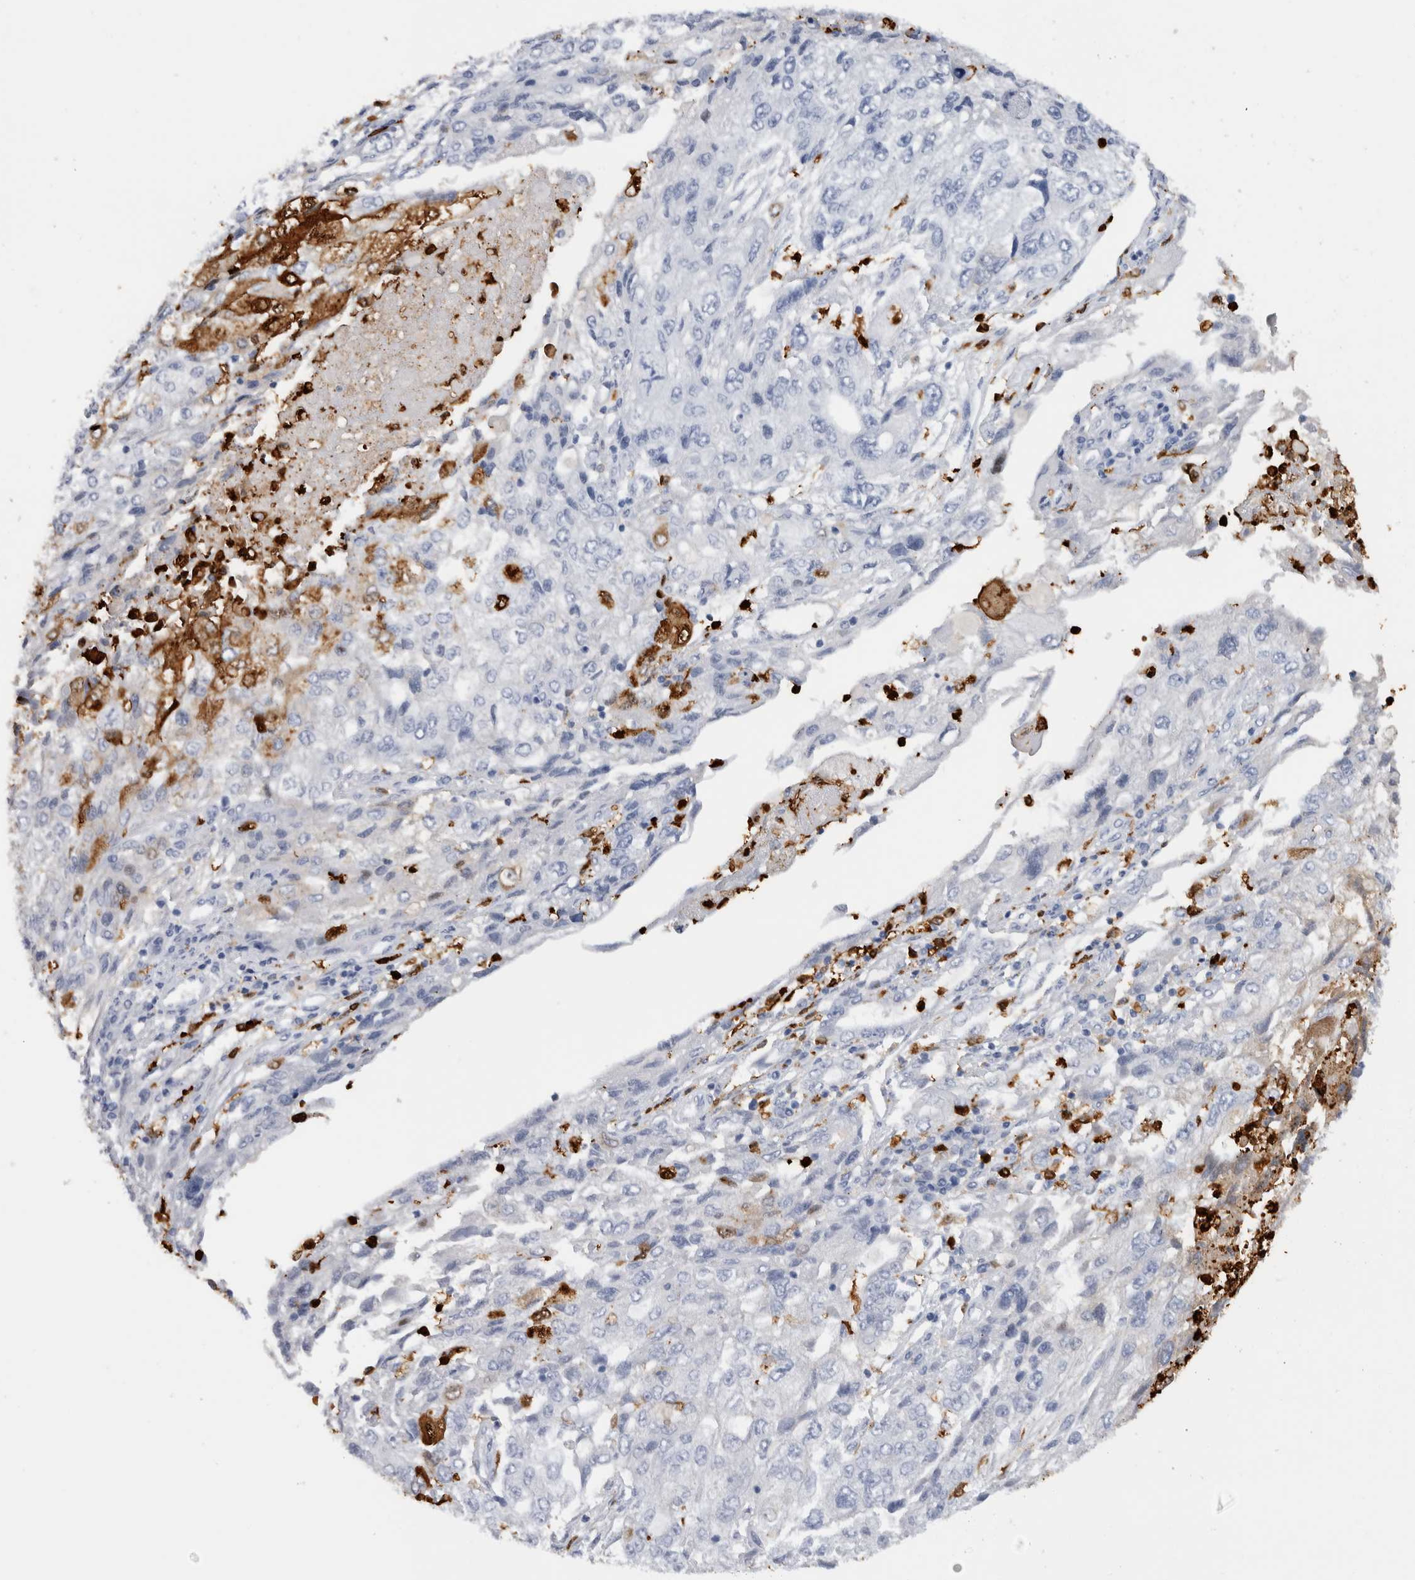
{"staining": {"intensity": "weak", "quantity": "<25%", "location": "cytoplasmic/membranous"}, "tissue": "endometrial cancer", "cell_type": "Tumor cells", "image_type": "cancer", "snomed": [{"axis": "morphology", "description": "Adenocarcinoma, NOS"}, {"axis": "topography", "description": "Endometrium"}], "caption": "This is a photomicrograph of immunohistochemistry staining of endometrial adenocarcinoma, which shows no staining in tumor cells. The staining was performed using DAB (3,3'-diaminobenzidine) to visualize the protein expression in brown, while the nuclei were stained in blue with hematoxylin (Magnification: 20x).", "gene": "S100A8", "patient": {"sex": "female", "age": 49}}